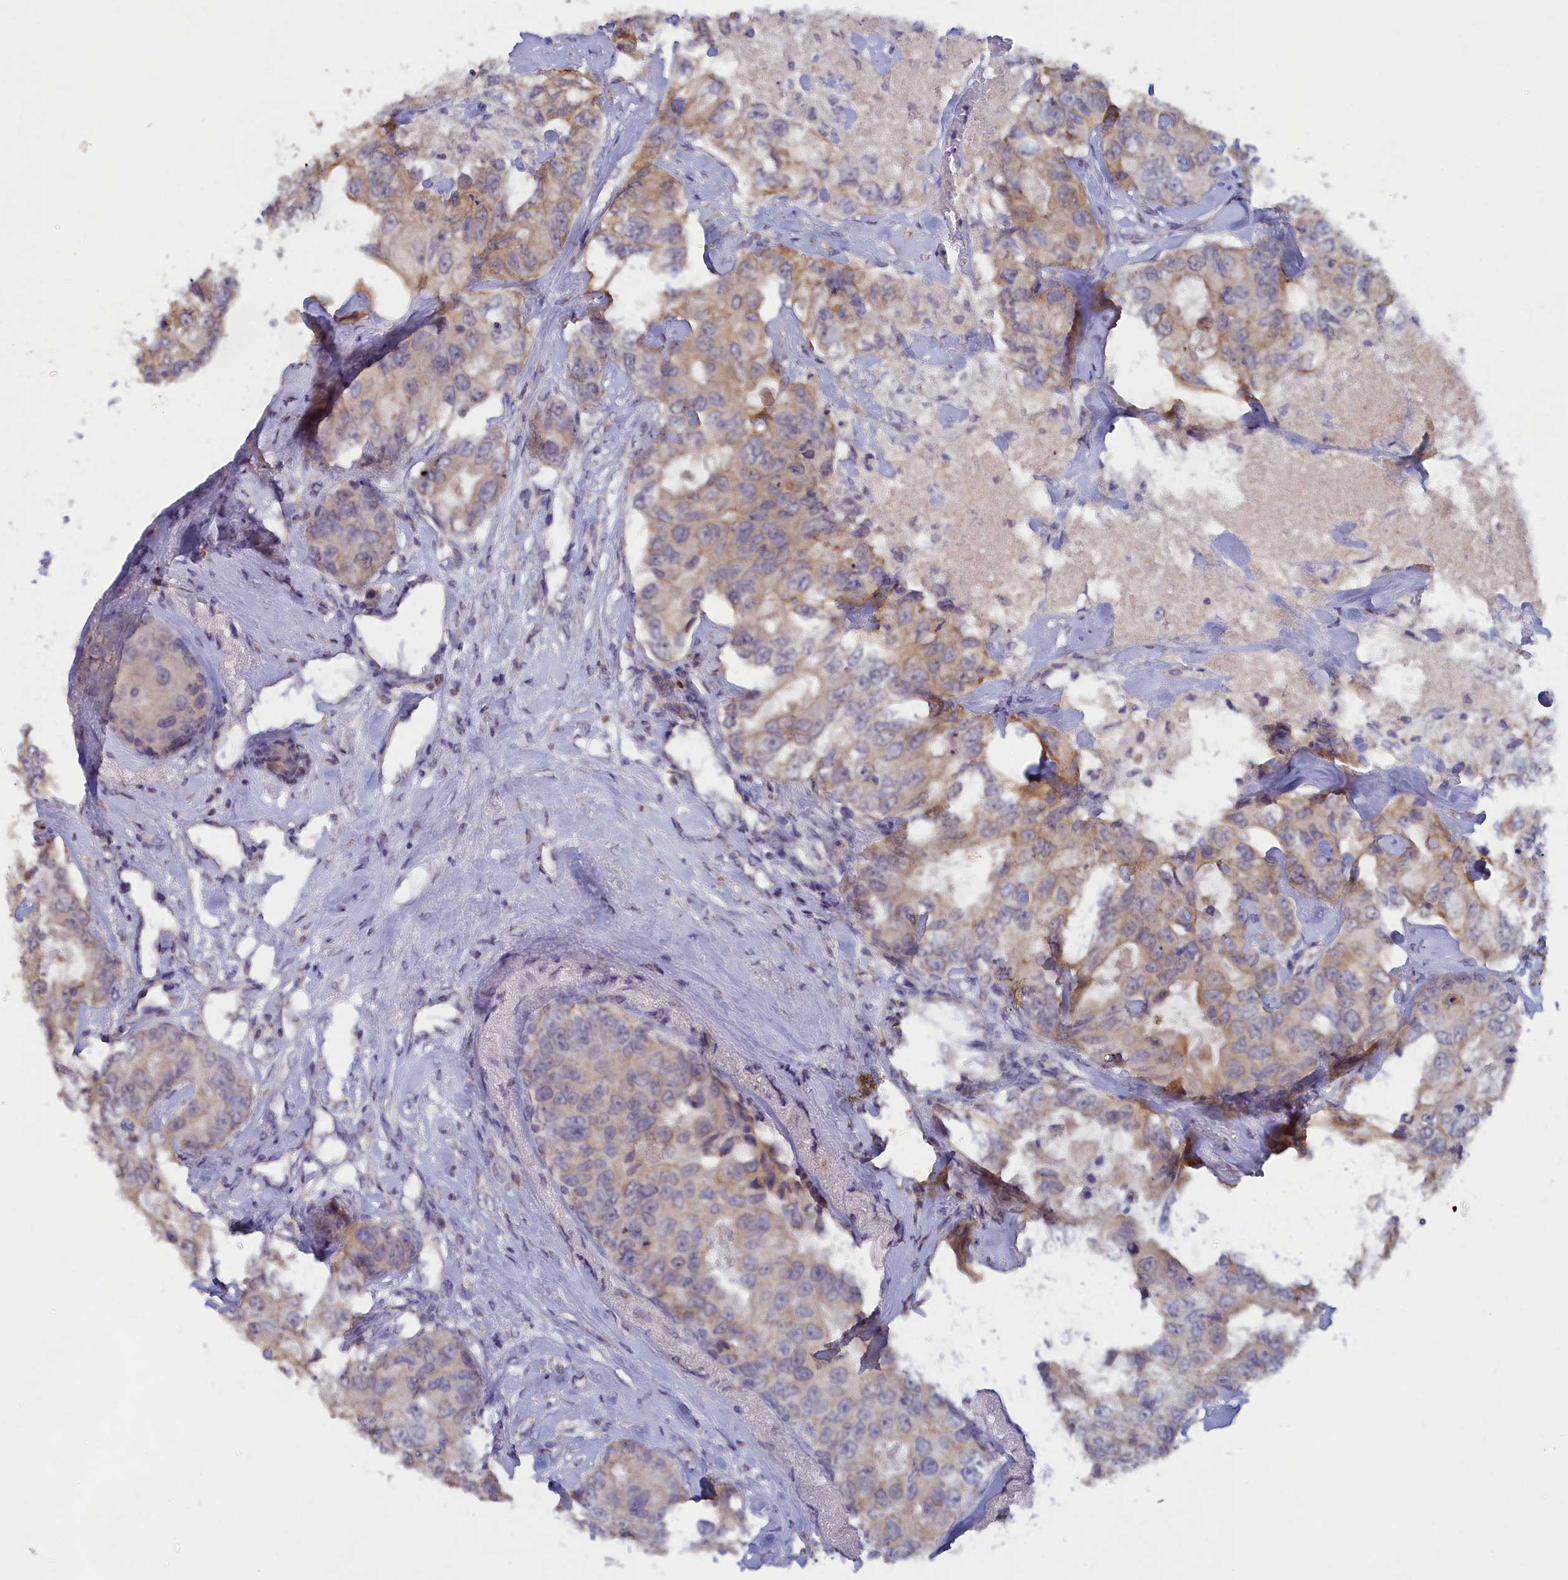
{"staining": {"intensity": "moderate", "quantity": "<25%", "location": "cytoplasmic/membranous"}, "tissue": "breast cancer", "cell_type": "Tumor cells", "image_type": "cancer", "snomed": [{"axis": "morphology", "description": "Duct carcinoma"}, {"axis": "topography", "description": "Breast"}], "caption": "A brown stain highlights moderate cytoplasmic/membranous positivity of a protein in human breast cancer (infiltrating ductal carcinoma) tumor cells. (IHC, brightfield microscopy, high magnification).", "gene": "LRIF1", "patient": {"sex": "female", "age": 62}}